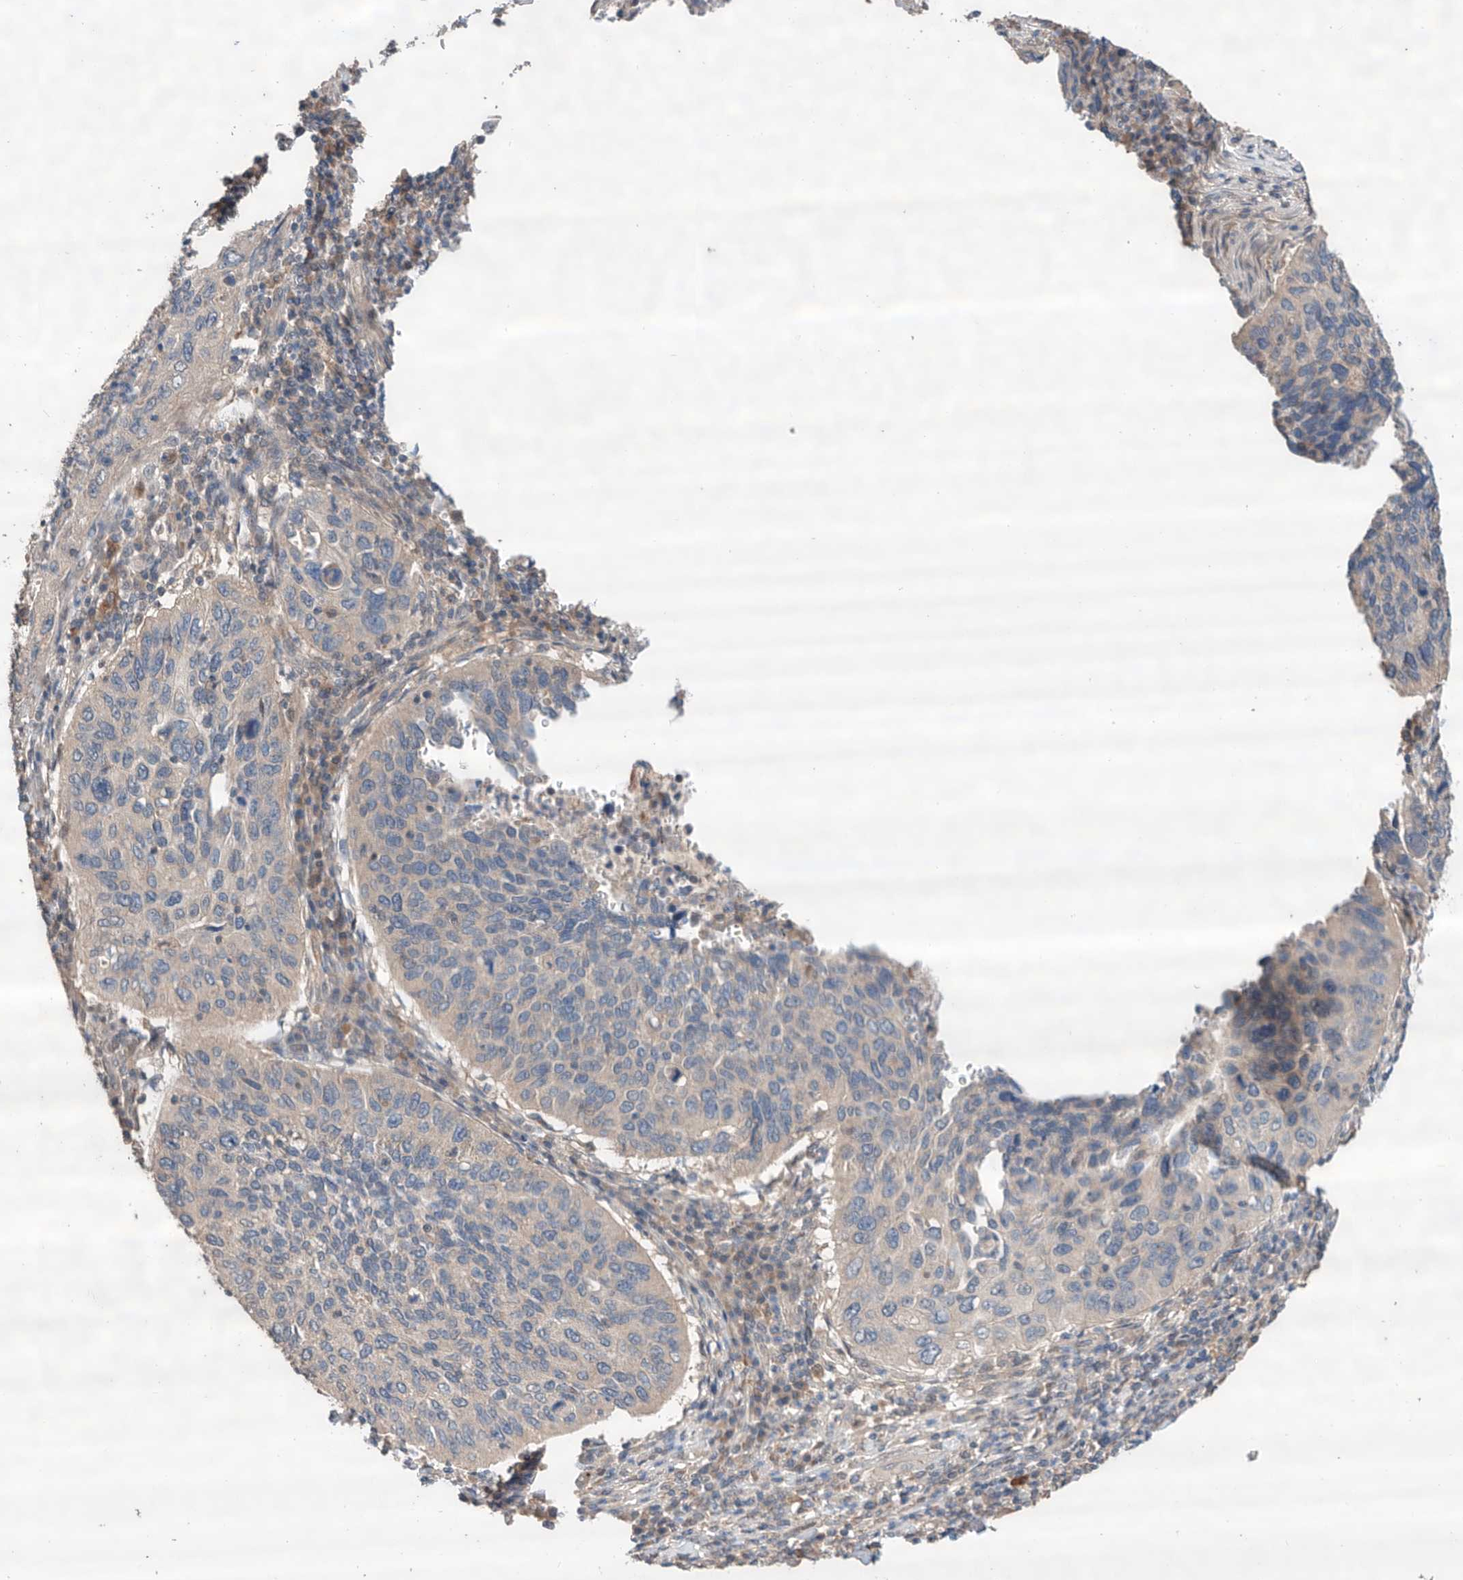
{"staining": {"intensity": "negative", "quantity": "none", "location": "none"}, "tissue": "cervical cancer", "cell_type": "Tumor cells", "image_type": "cancer", "snomed": [{"axis": "morphology", "description": "Squamous cell carcinoma, NOS"}, {"axis": "topography", "description": "Cervix"}], "caption": "Immunohistochemistry (IHC) of cervical squamous cell carcinoma demonstrates no positivity in tumor cells. (DAB (3,3'-diaminobenzidine) immunohistochemistry (IHC), high magnification).", "gene": "ZFHX2", "patient": {"sex": "female", "age": 38}}